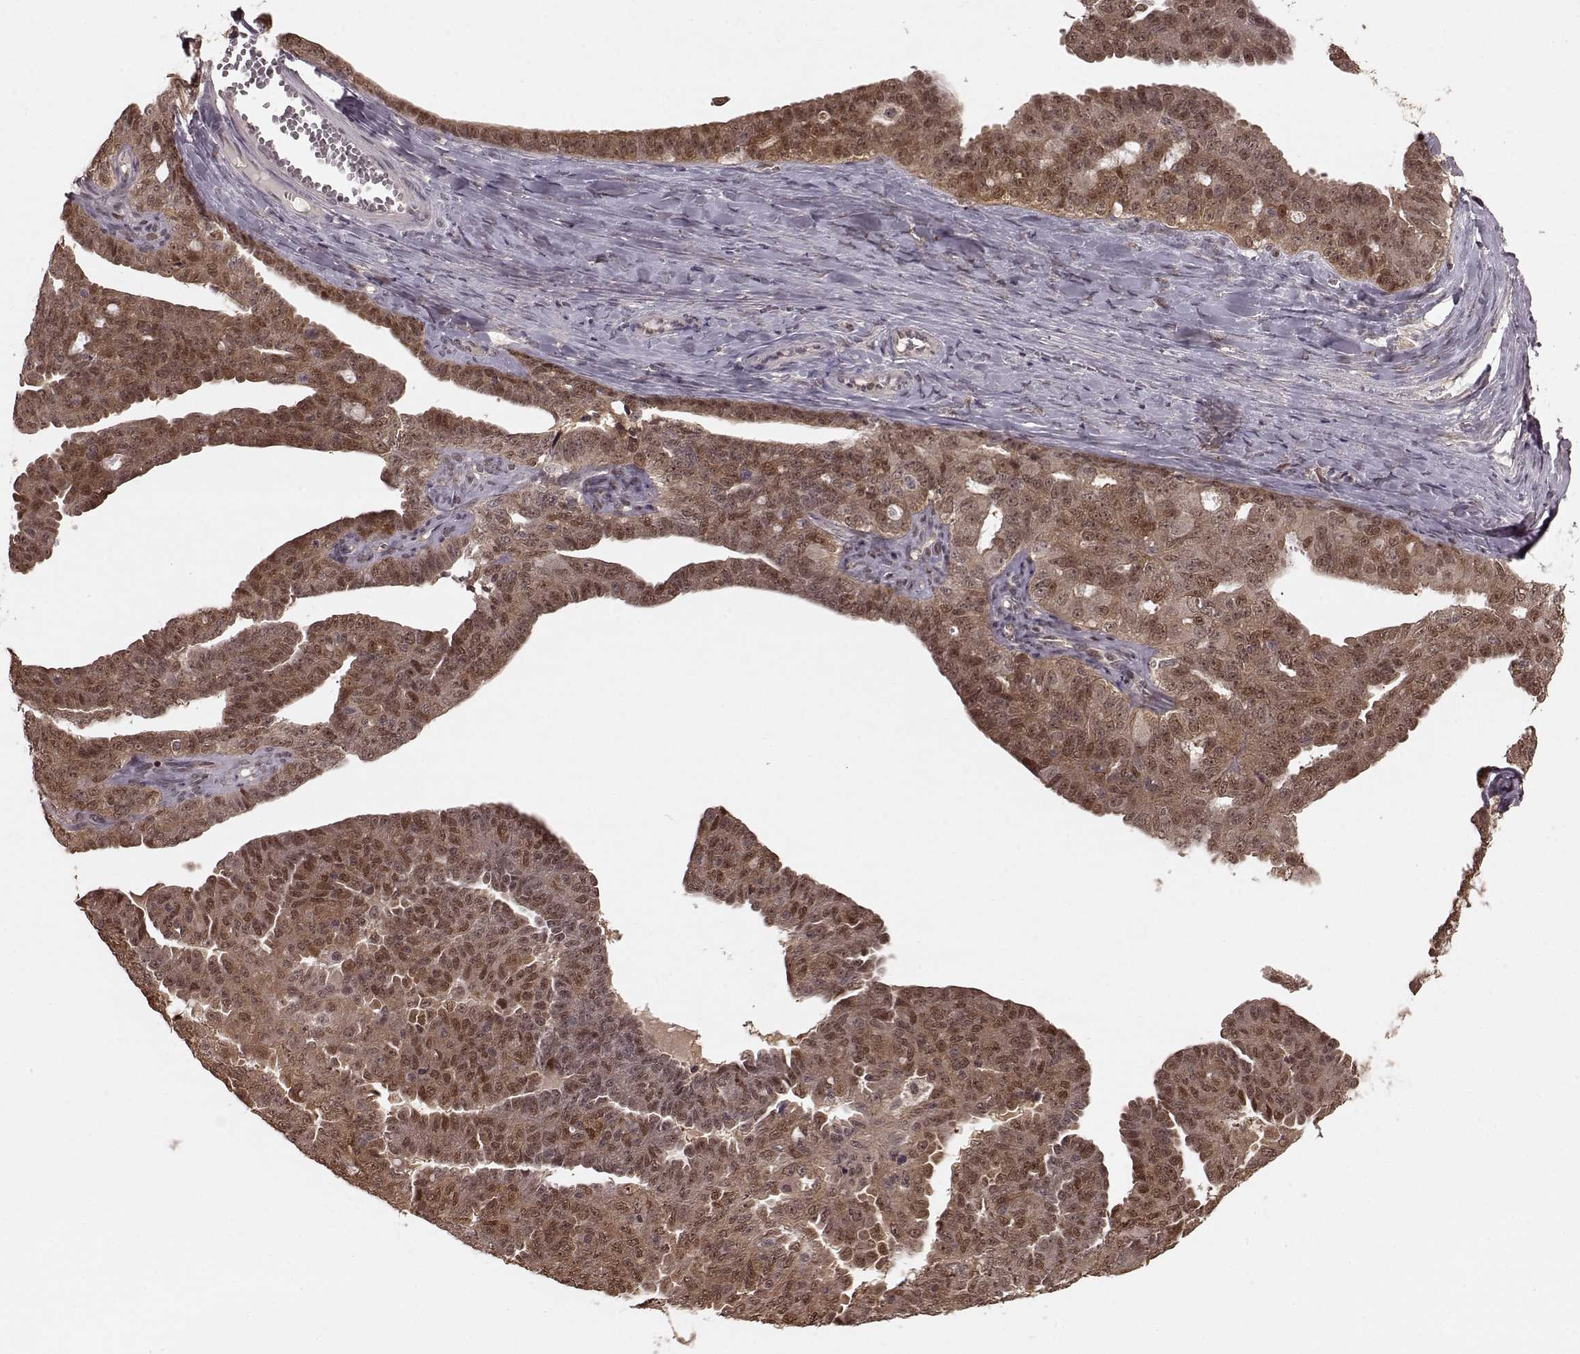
{"staining": {"intensity": "moderate", "quantity": ">75%", "location": "nuclear"}, "tissue": "ovarian cancer", "cell_type": "Tumor cells", "image_type": "cancer", "snomed": [{"axis": "morphology", "description": "Cystadenocarcinoma, serous, NOS"}, {"axis": "topography", "description": "Ovary"}], "caption": "Immunohistochemical staining of serous cystadenocarcinoma (ovarian) reveals medium levels of moderate nuclear expression in about >75% of tumor cells.", "gene": "GSS", "patient": {"sex": "female", "age": 71}}